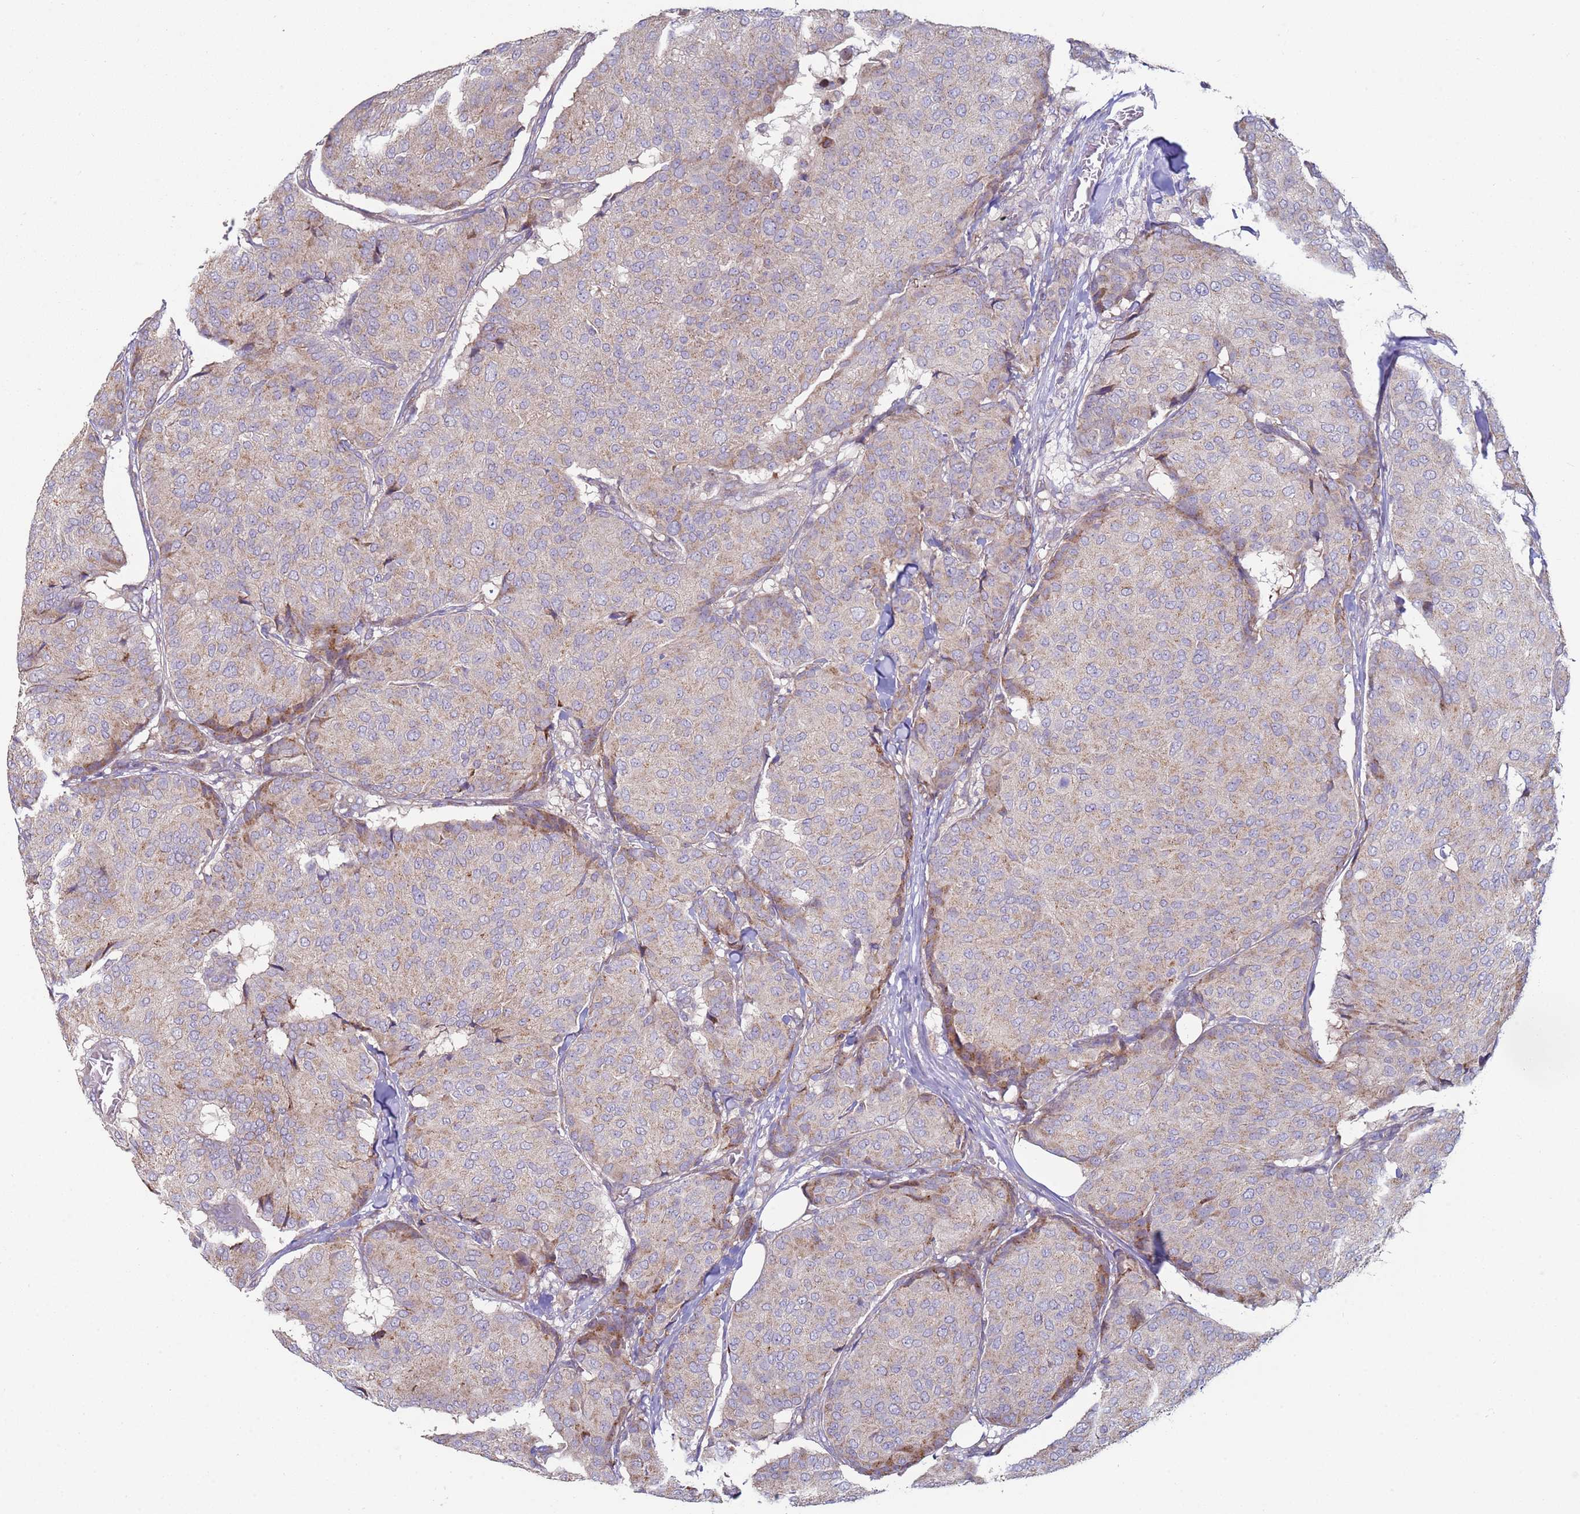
{"staining": {"intensity": "weak", "quantity": "25%-75%", "location": "cytoplasmic/membranous"}, "tissue": "breast cancer", "cell_type": "Tumor cells", "image_type": "cancer", "snomed": [{"axis": "morphology", "description": "Duct carcinoma"}, {"axis": "topography", "description": "Breast"}], "caption": "A low amount of weak cytoplasmic/membranous expression is appreciated in approximately 25%-75% of tumor cells in breast cancer tissue. (DAB IHC, brown staining for protein, blue staining for nuclei).", "gene": "DIP2B", "patient": {"sex": "female", "age": 75}}